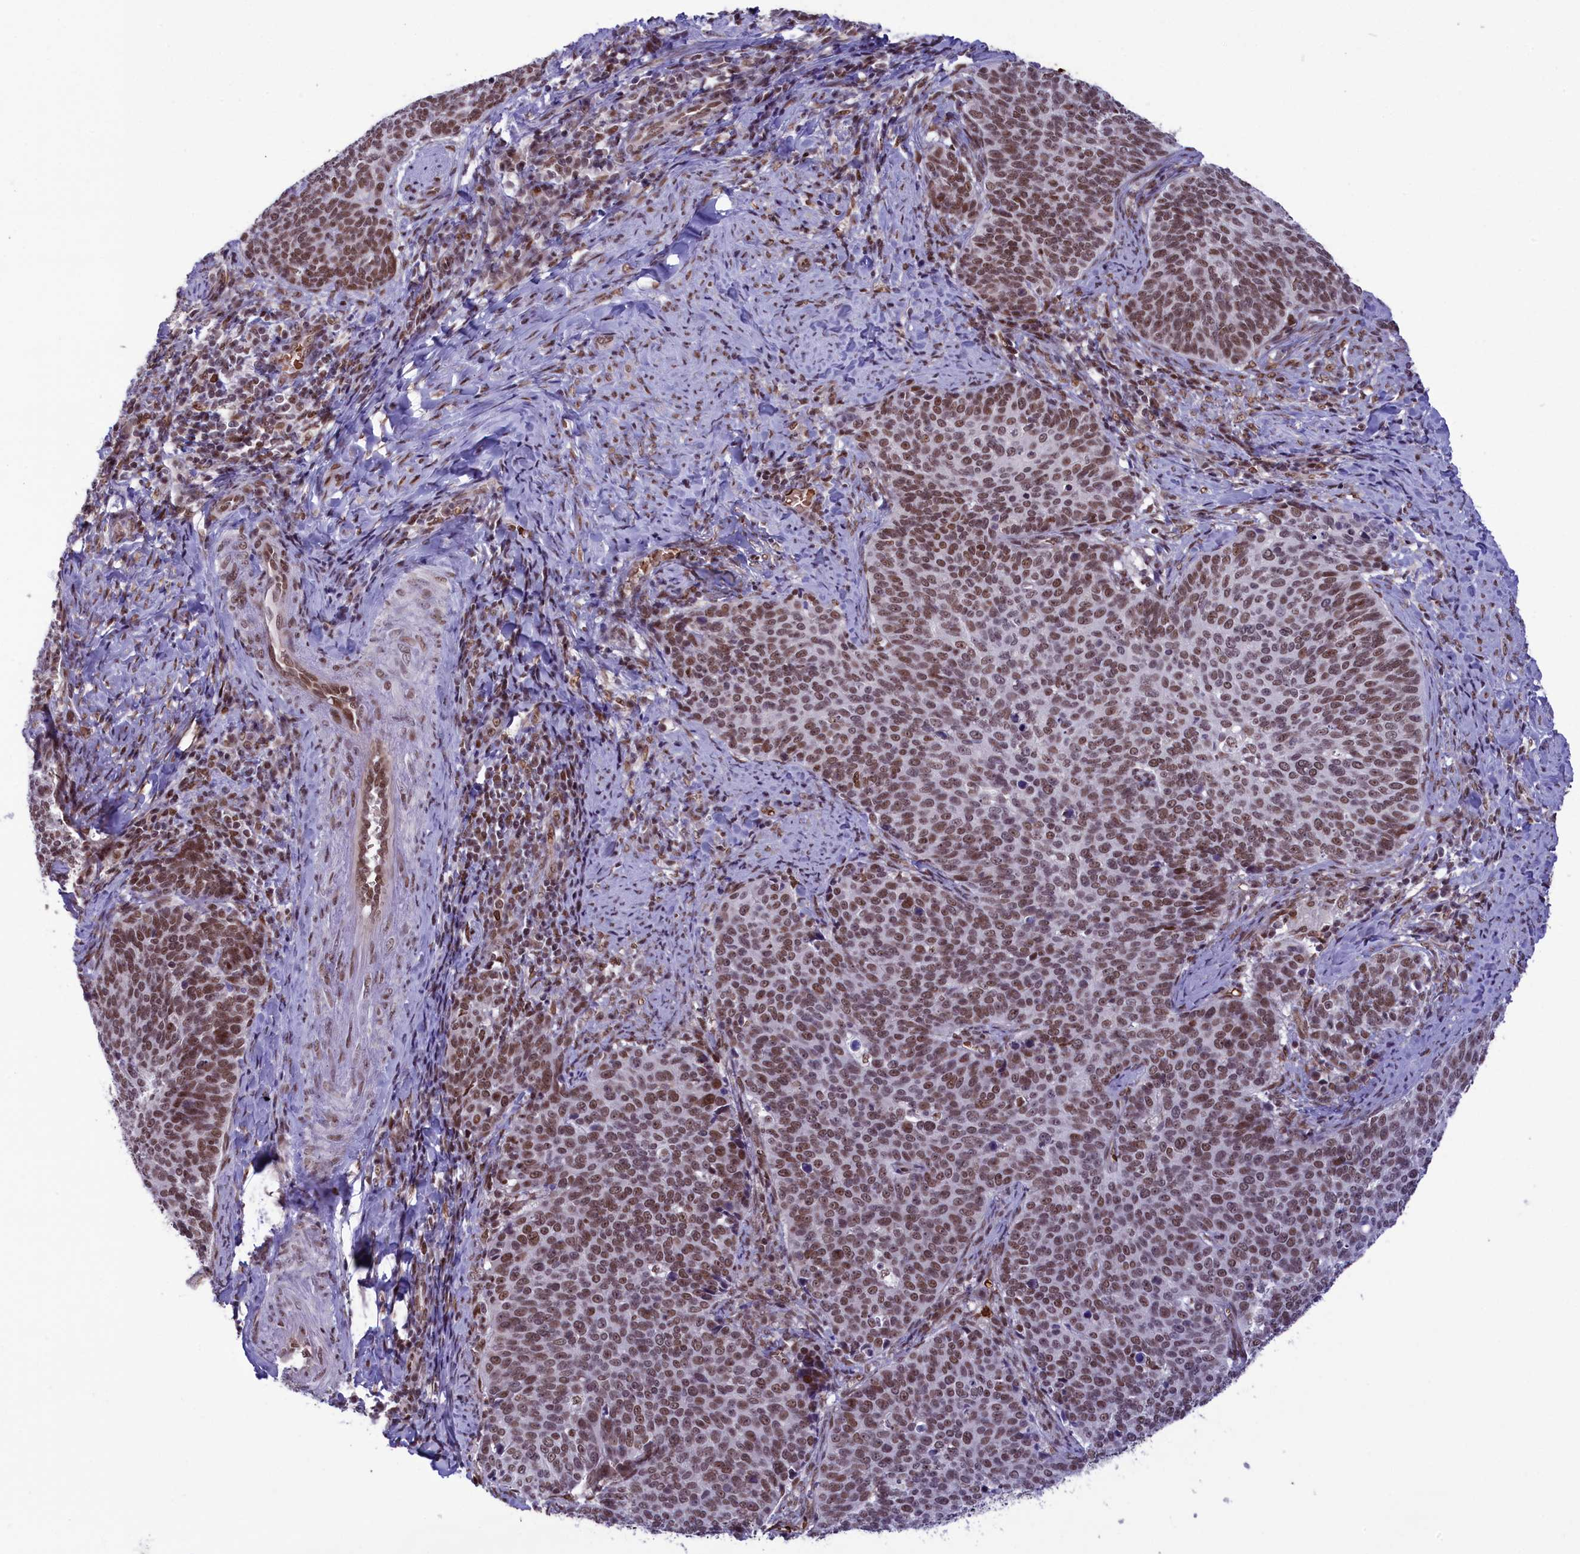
{"staining": {"intensity": "moderate", "quantity": ">75%", "location": "nuclear"}, "tissue": "cervical cancer", "cell_type": "Tumor cells", "image_type": "cancer", "snomed": [{"axis": "morphology", "description": "Normal tissue, NOS"}, {"axis": "morphology", "description": "Squamous cell carcinoma, NOS"}, {"axis": "topography", "description": "Cervix"}], "caption": "IHC (DAB (3,3'-diaminobenzidine)) staining of cervical cancer displays moderate nuclear protein expression in about >75% of tumor cells.", "gene": "MPHOSPH8", "patient": {"sex": "female", "age": 39}}